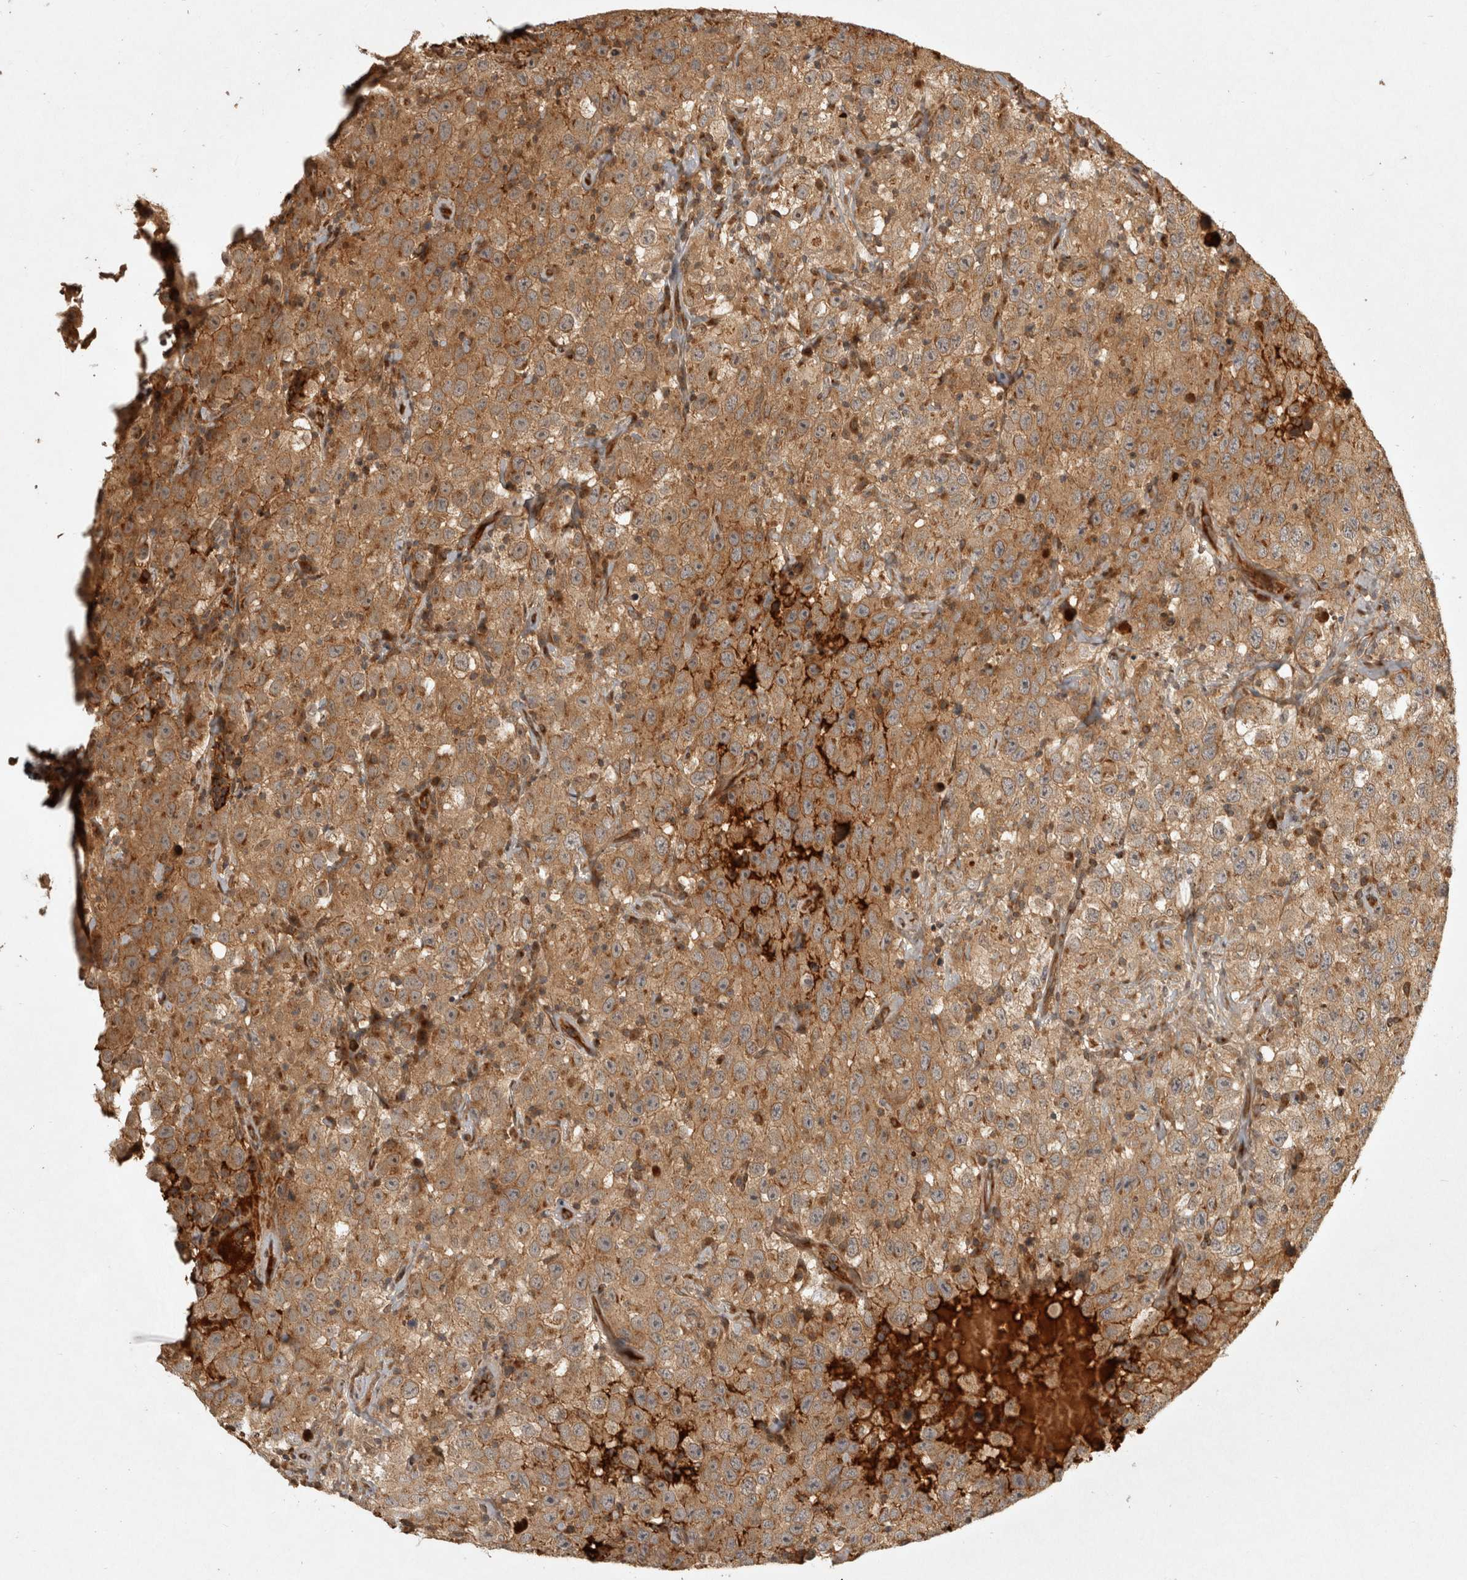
{"staining": {"intensity": "moderate", "quantity": ">75%", "location": "cytoplasmic/membranous"}, "tissue": "testis cancer", "cell_type": "Tumor cells", "image_type": "cancer", "snomed": [{"axis": "morphology", "description": "Seminoma, NOS"}, {"axis": "topography", "description": "Testis"}], "caption": "Approximately >75% of tumor cells in testis seminoma show moderate cytoplasmic/membranous protein expression as visualized by brown immunohistochemical staining.", "gene": "CAMSAP2", "patient": {"sex": "male", "age": 41}}